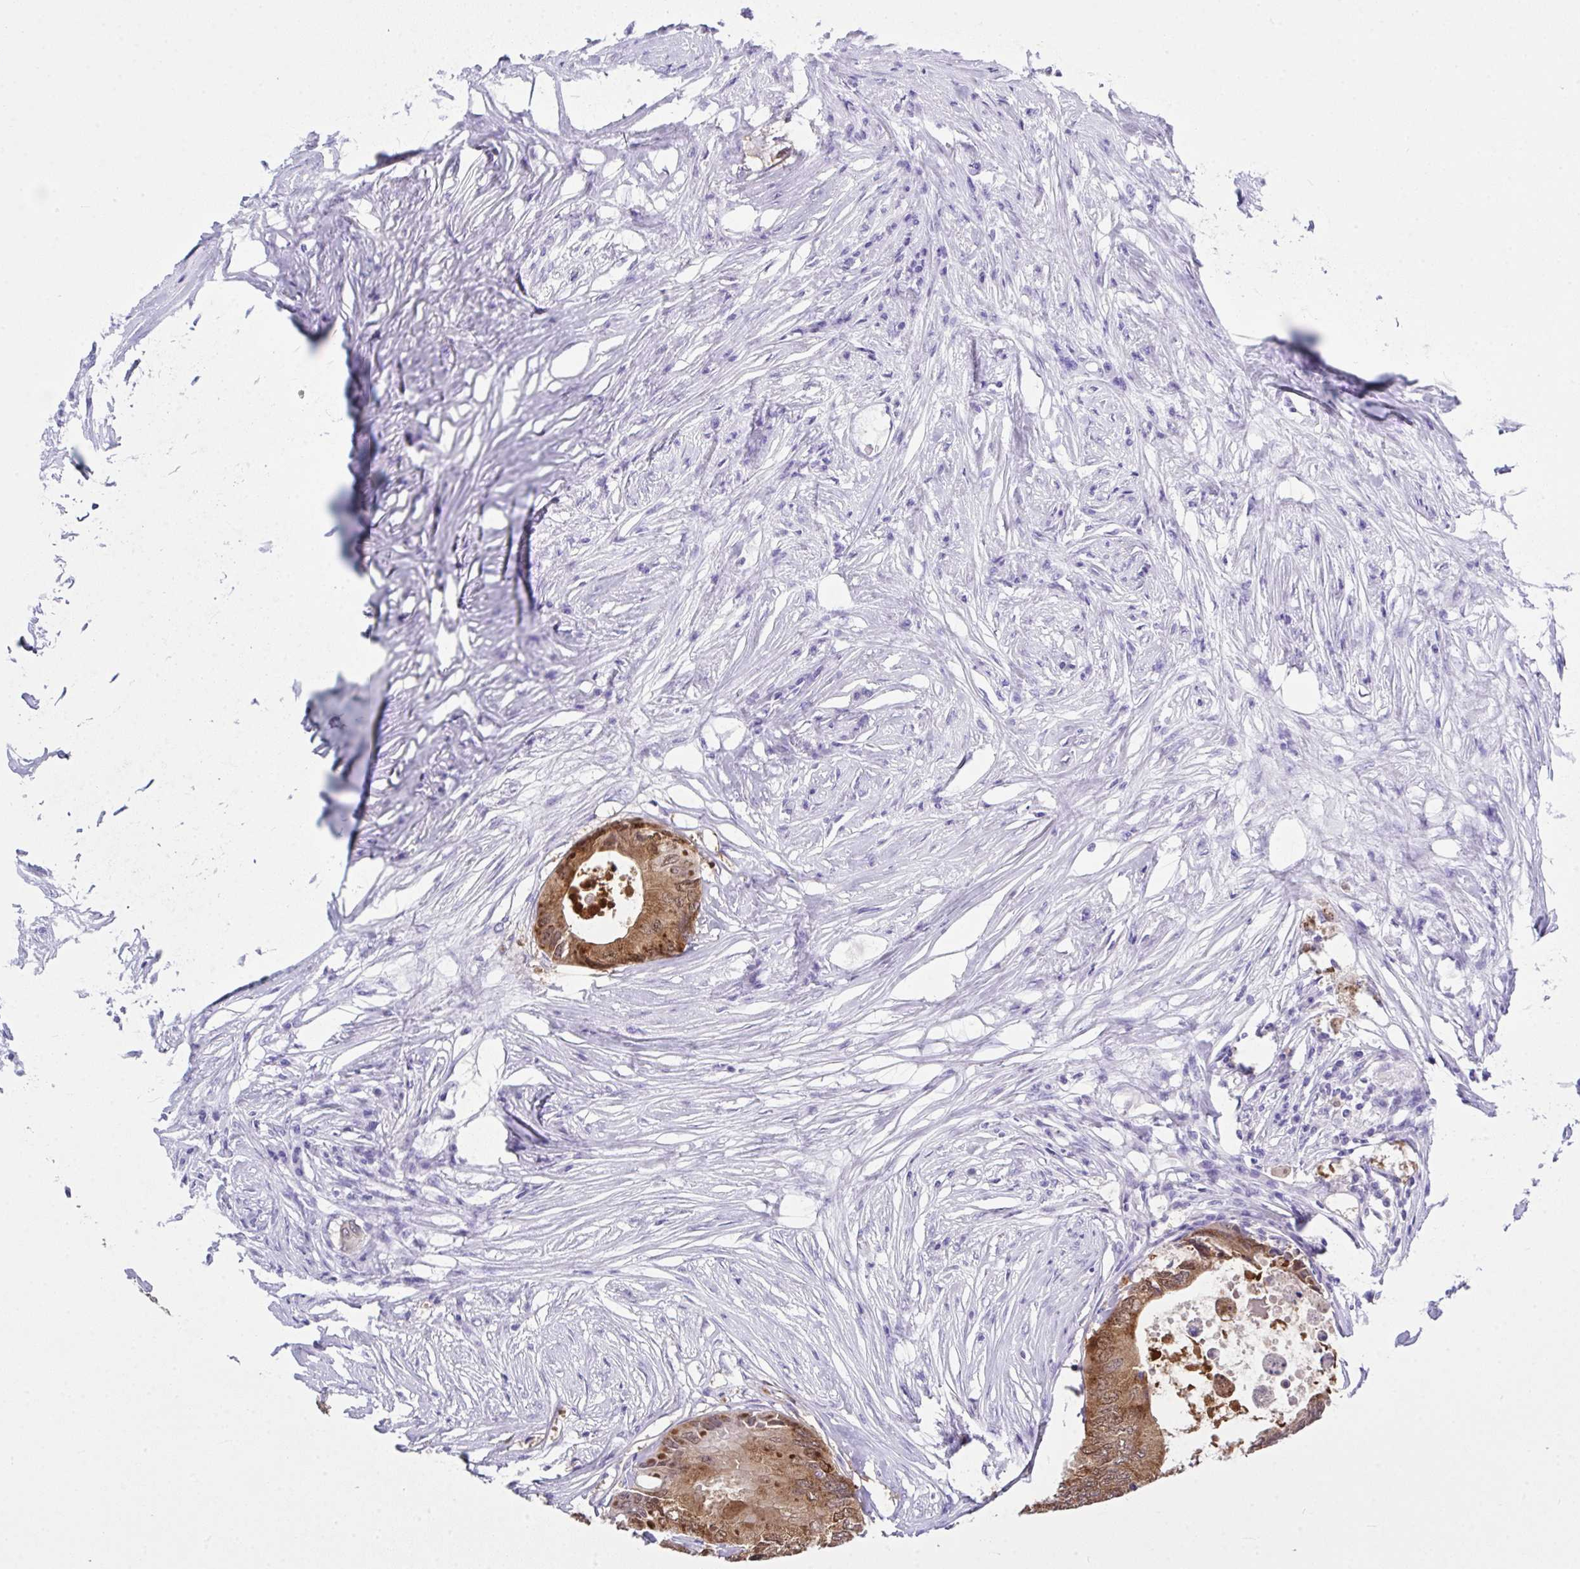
{"staining": {"intensity": "strong", "quantity": ">75%", "location": "cytoplasmic/membranous"}, "tissue": "colorectal cancer", "cell_type": "Tumor cells", "image_type": "cancer", "snomed": [{"axis": "morphology", "description": "Adenocarcinoma, NOS"}, {"axis": "topography", "description": "Colon"}], "caption": "The image demonstrates a brown stain indicating the presence of a protein in the cytoplasmic/membranous of tumor cells in colorectal cancer (adenocarcinoma).", "gene": "LGALS4", "patient": {"sex": "male", "age": 71}}